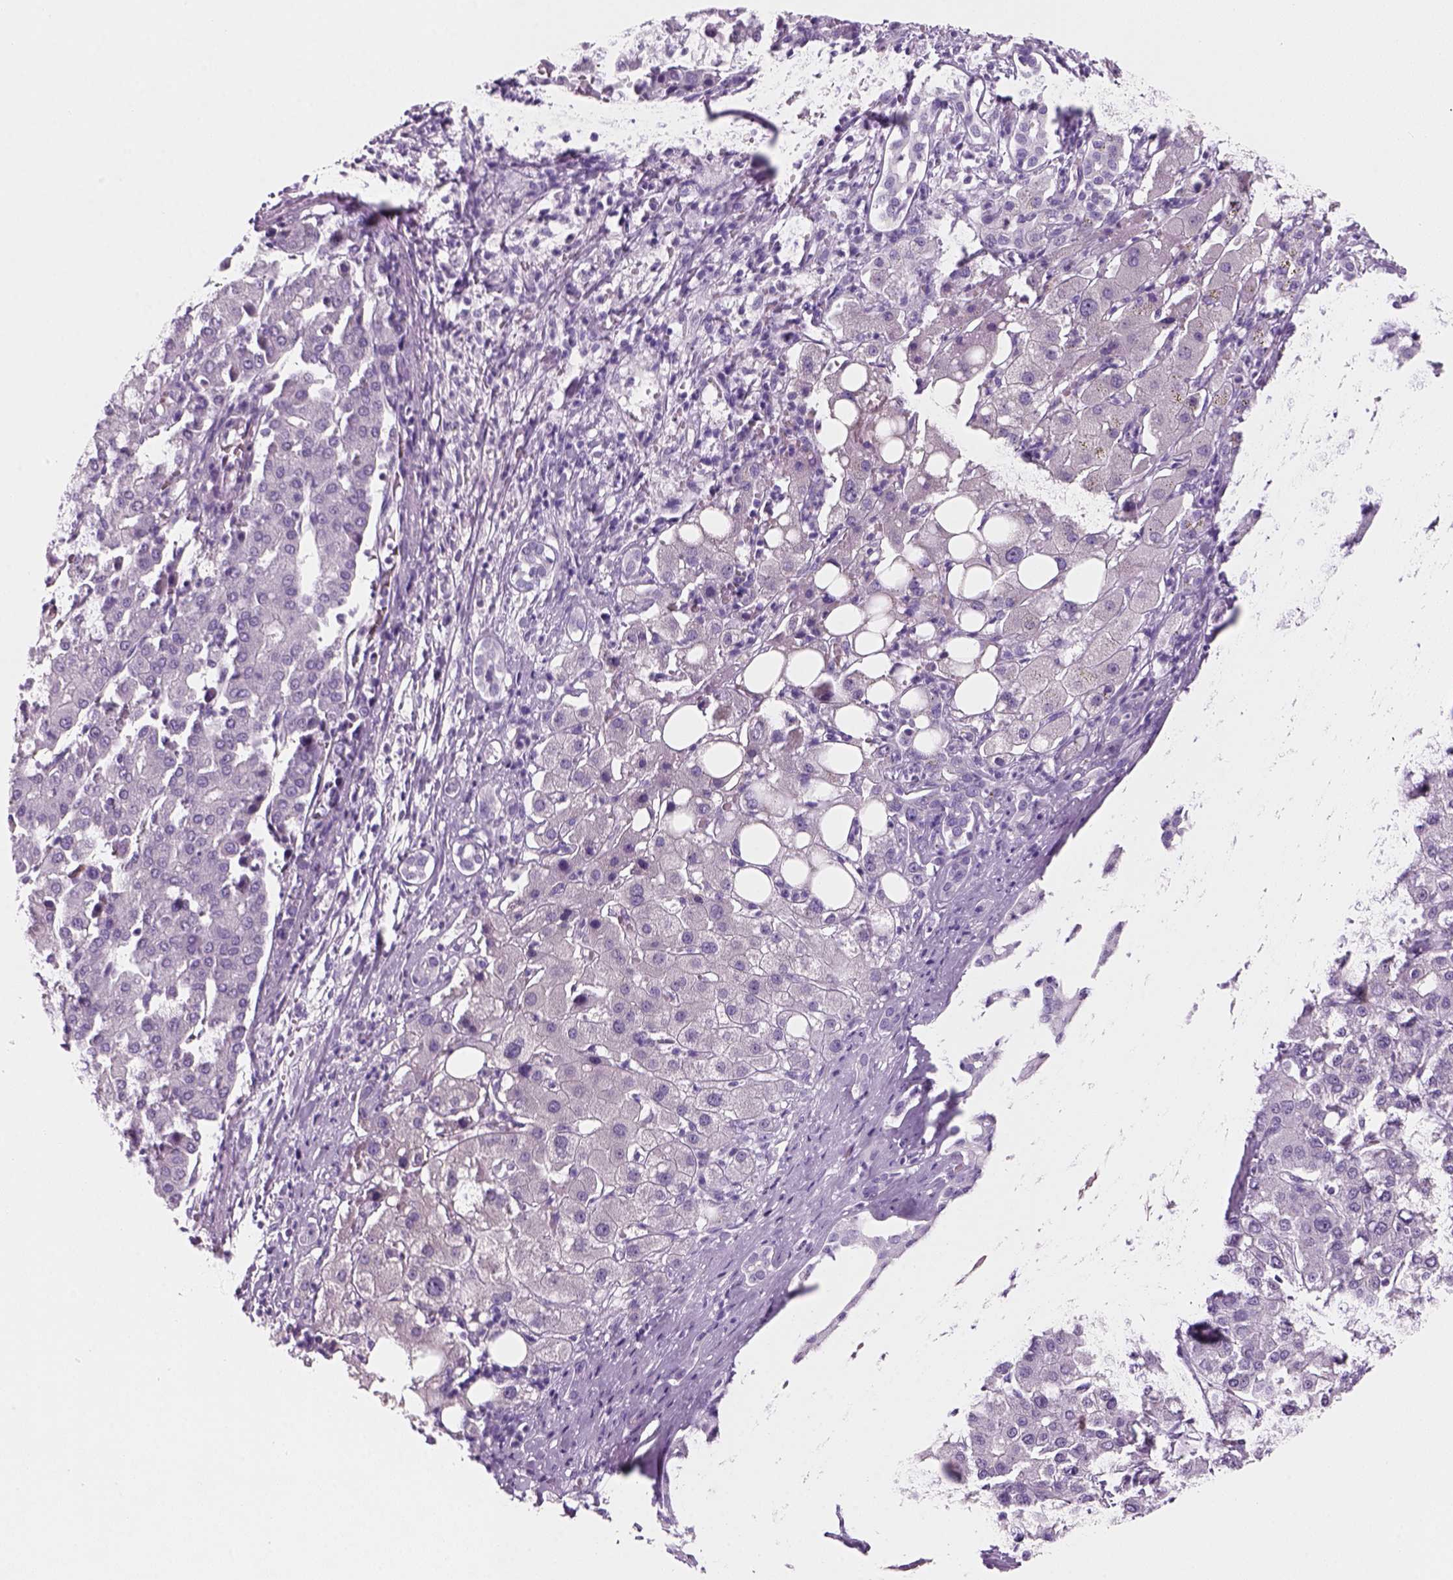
{"staining": {"intensity": "negative", "quantity": "none", "location": "none"}, "tissue": "liver cancer", "cell_type": "Tumor cells", "image_type": "cancer", "snomed": [{"axis": "morphology", "description": "Carcinoma, Hepatocellular, NOS"}, {"axis": "topography", "description": "Liver"}], "caption": "Protein analysis of liver hepatocellular carcinoma demonstrates no significant expression in tumor cells. Nuclei are stained in blue.", "gene": "KRTAP11-1", "patient": {"sex": "male", "age": 65}}